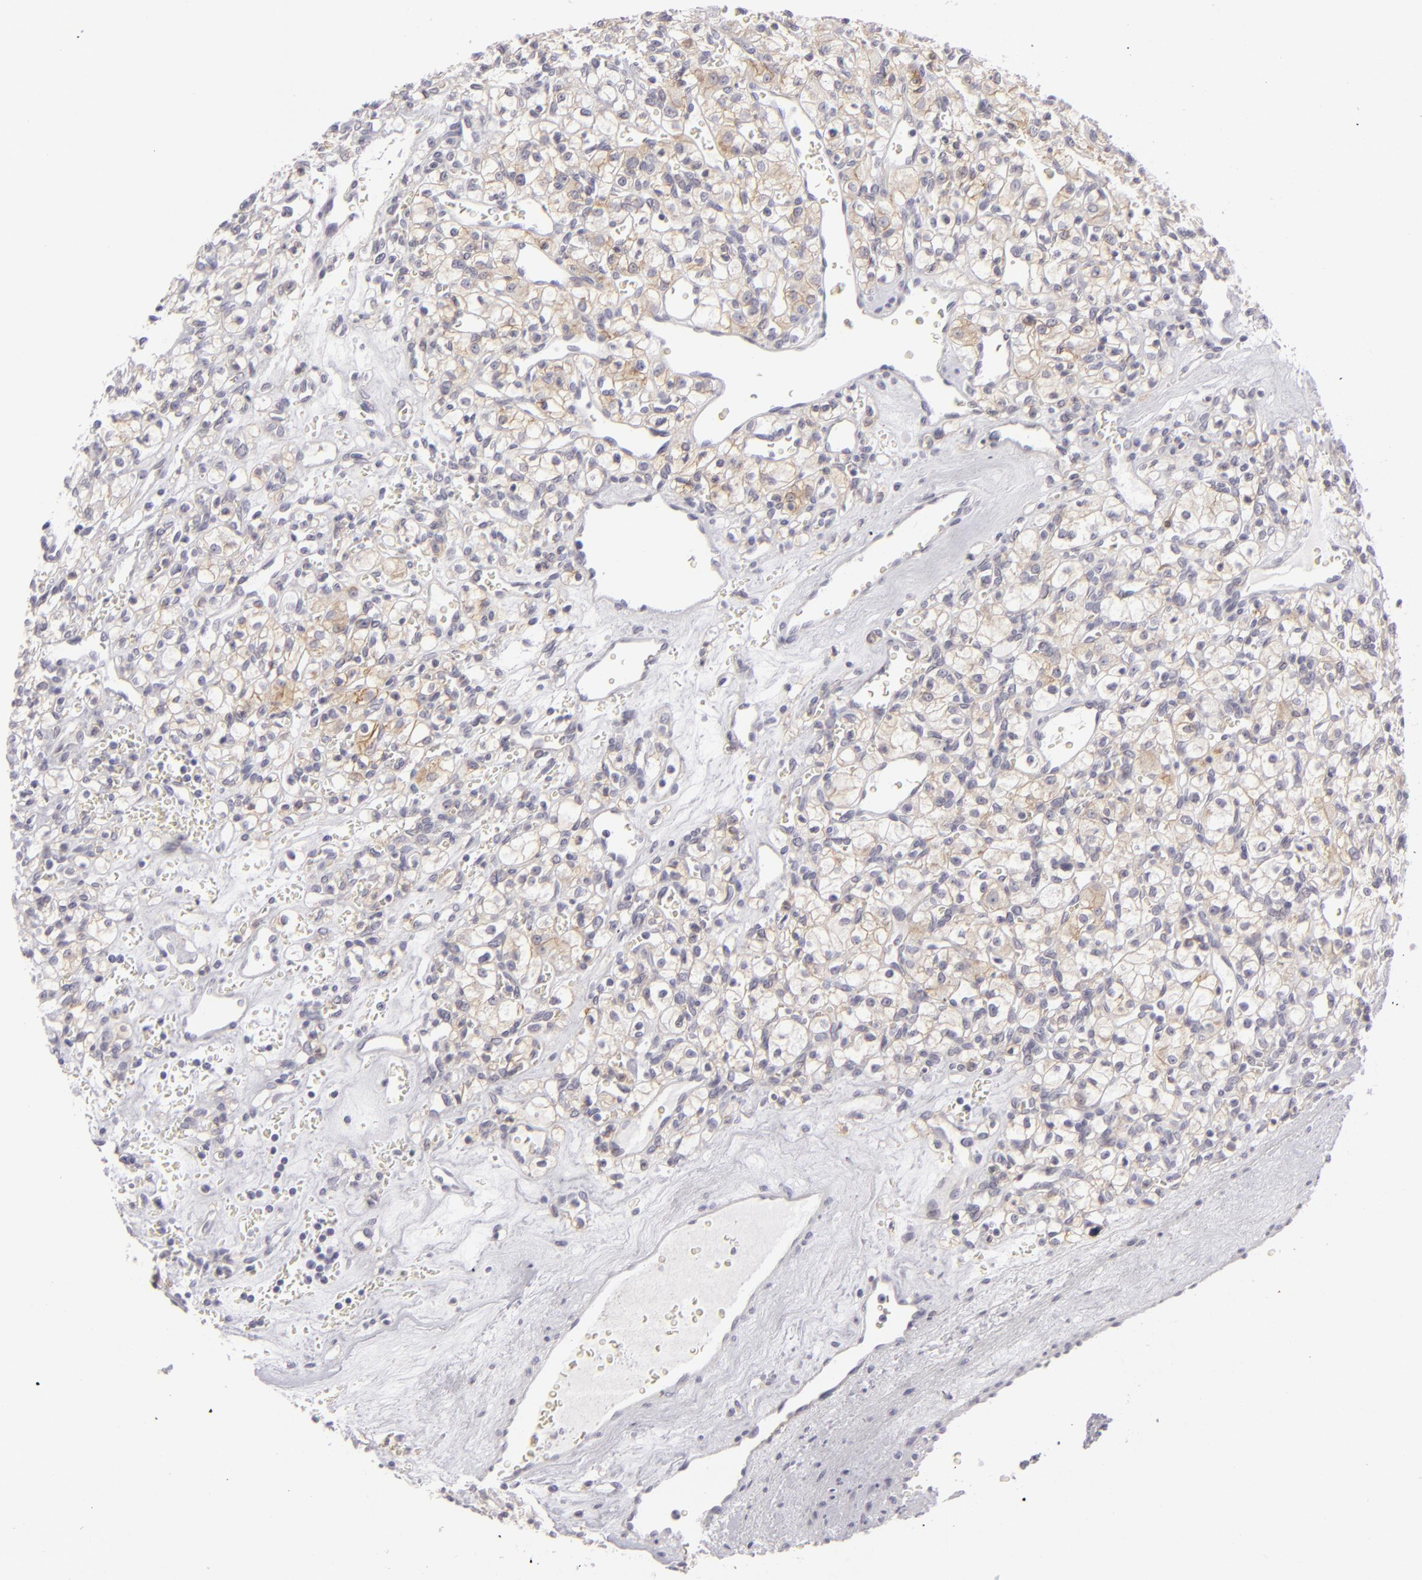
{"staining": {"intensity": "weak", "quantity": "<25%", "location": "cytoplasmic/membranous"}, "tissue": "renal cancer", "cell_type": "Tumor cells", "image_type": "cancer", "snomed": [{"axis": "morphology", "description": "Adenocarcinoma, NOS"}, {"axis": "topography", "description": "Kidney"}], "caption": "IHC micrograph of neoplastic tissue: human renal adenocarcinoma stained with DAB (3,3'-diaminobenzidine) exhibits no significant protein positivity in tumor cells.", "gene": "JUP", "patient": {"sex": "female", "age": 62}}